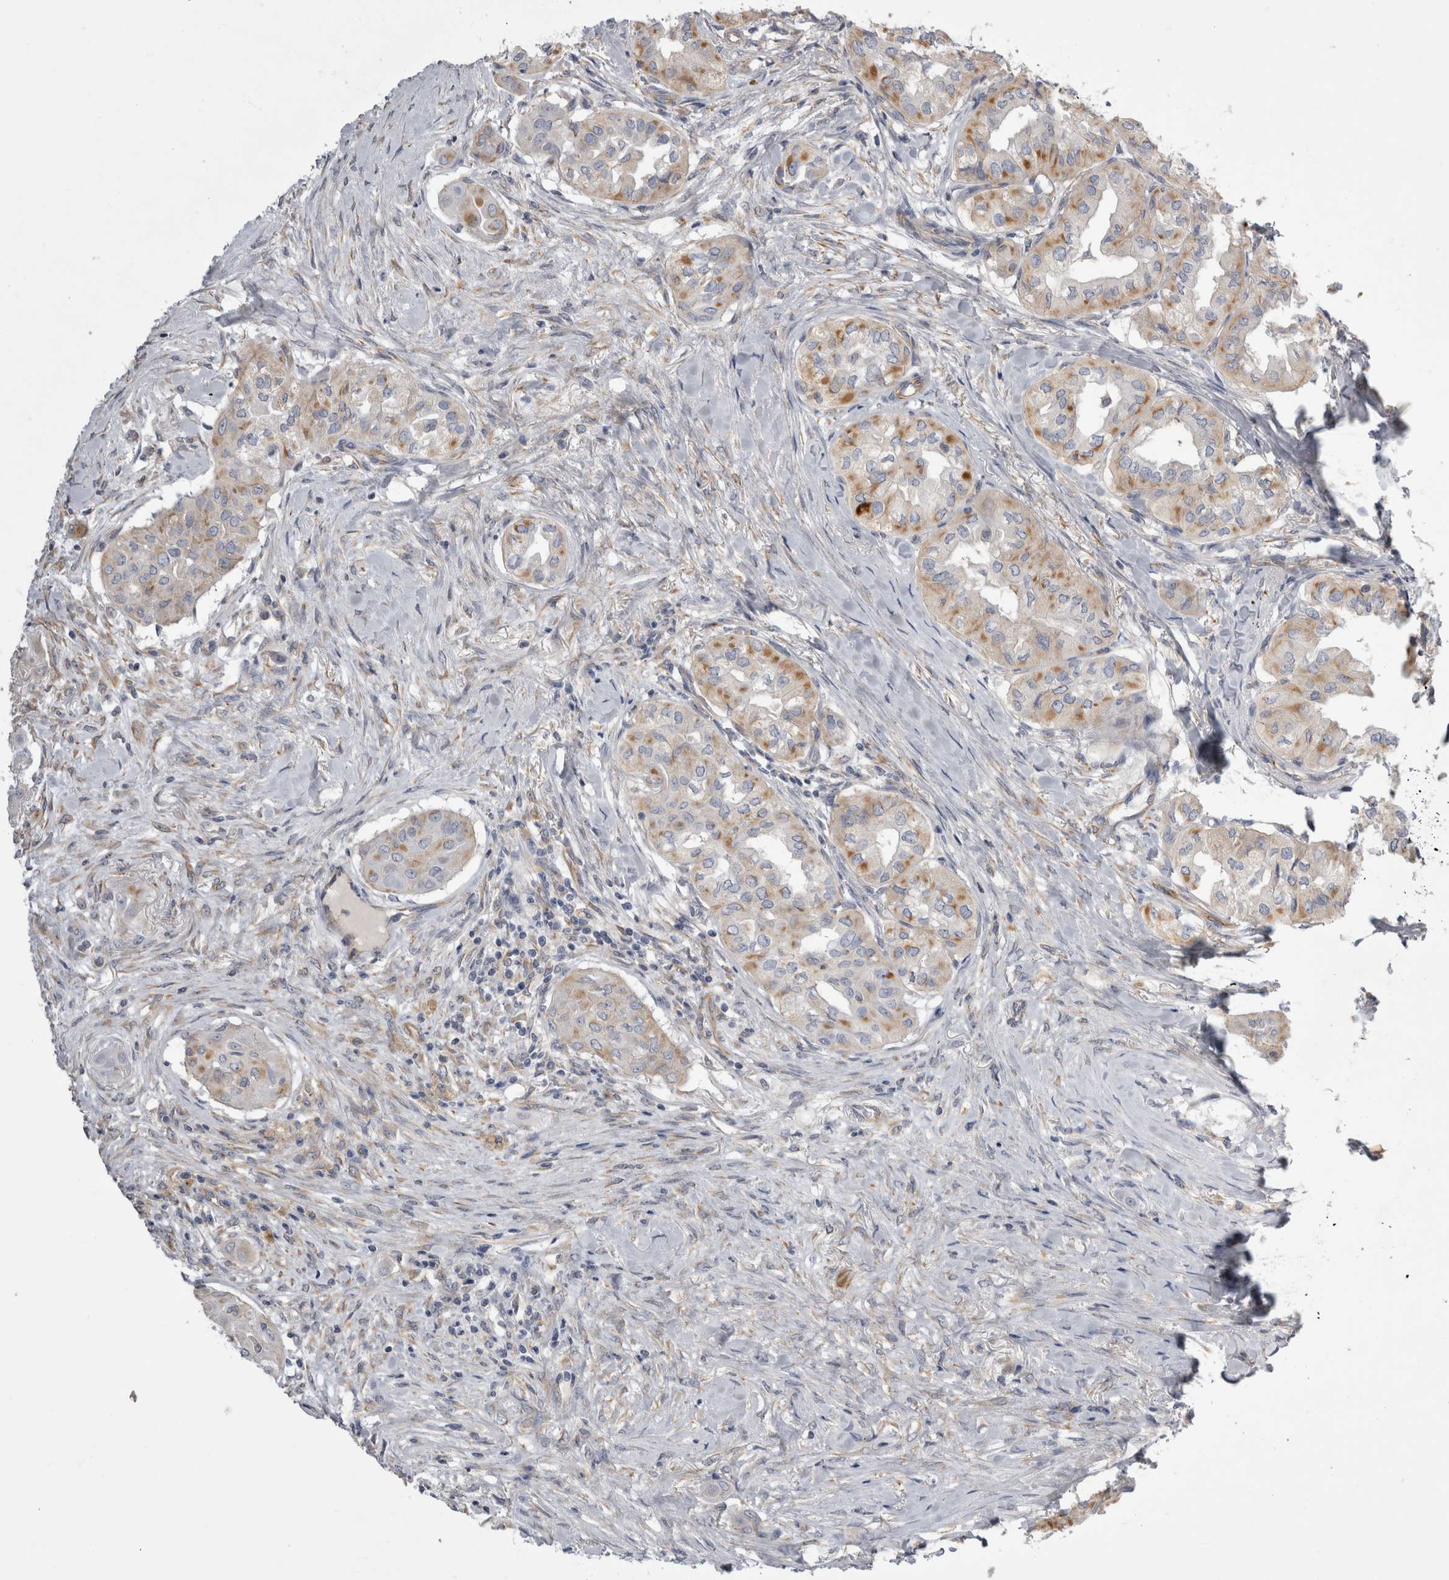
{"staining": {"intensity": "weak", "quantity": ">75%", "location": "cytoplasmic/membranous"}, "tissue": "thyroid cancer", "cell_type": "Tumor cells", "image_type": "cancer", "snomed": [{"axis": "morphology", "description": "Papillary adenocarcinoma, NOS"}, {"axis": "topography", "description": "Thyroid gland"}], "caption": "Papillary adenocarcinoma (thyroid) stained with a protein marker shows weak staining in tumor cells.", "gene": "STRADB", "patient": {"sex": "female", "age": 59}}